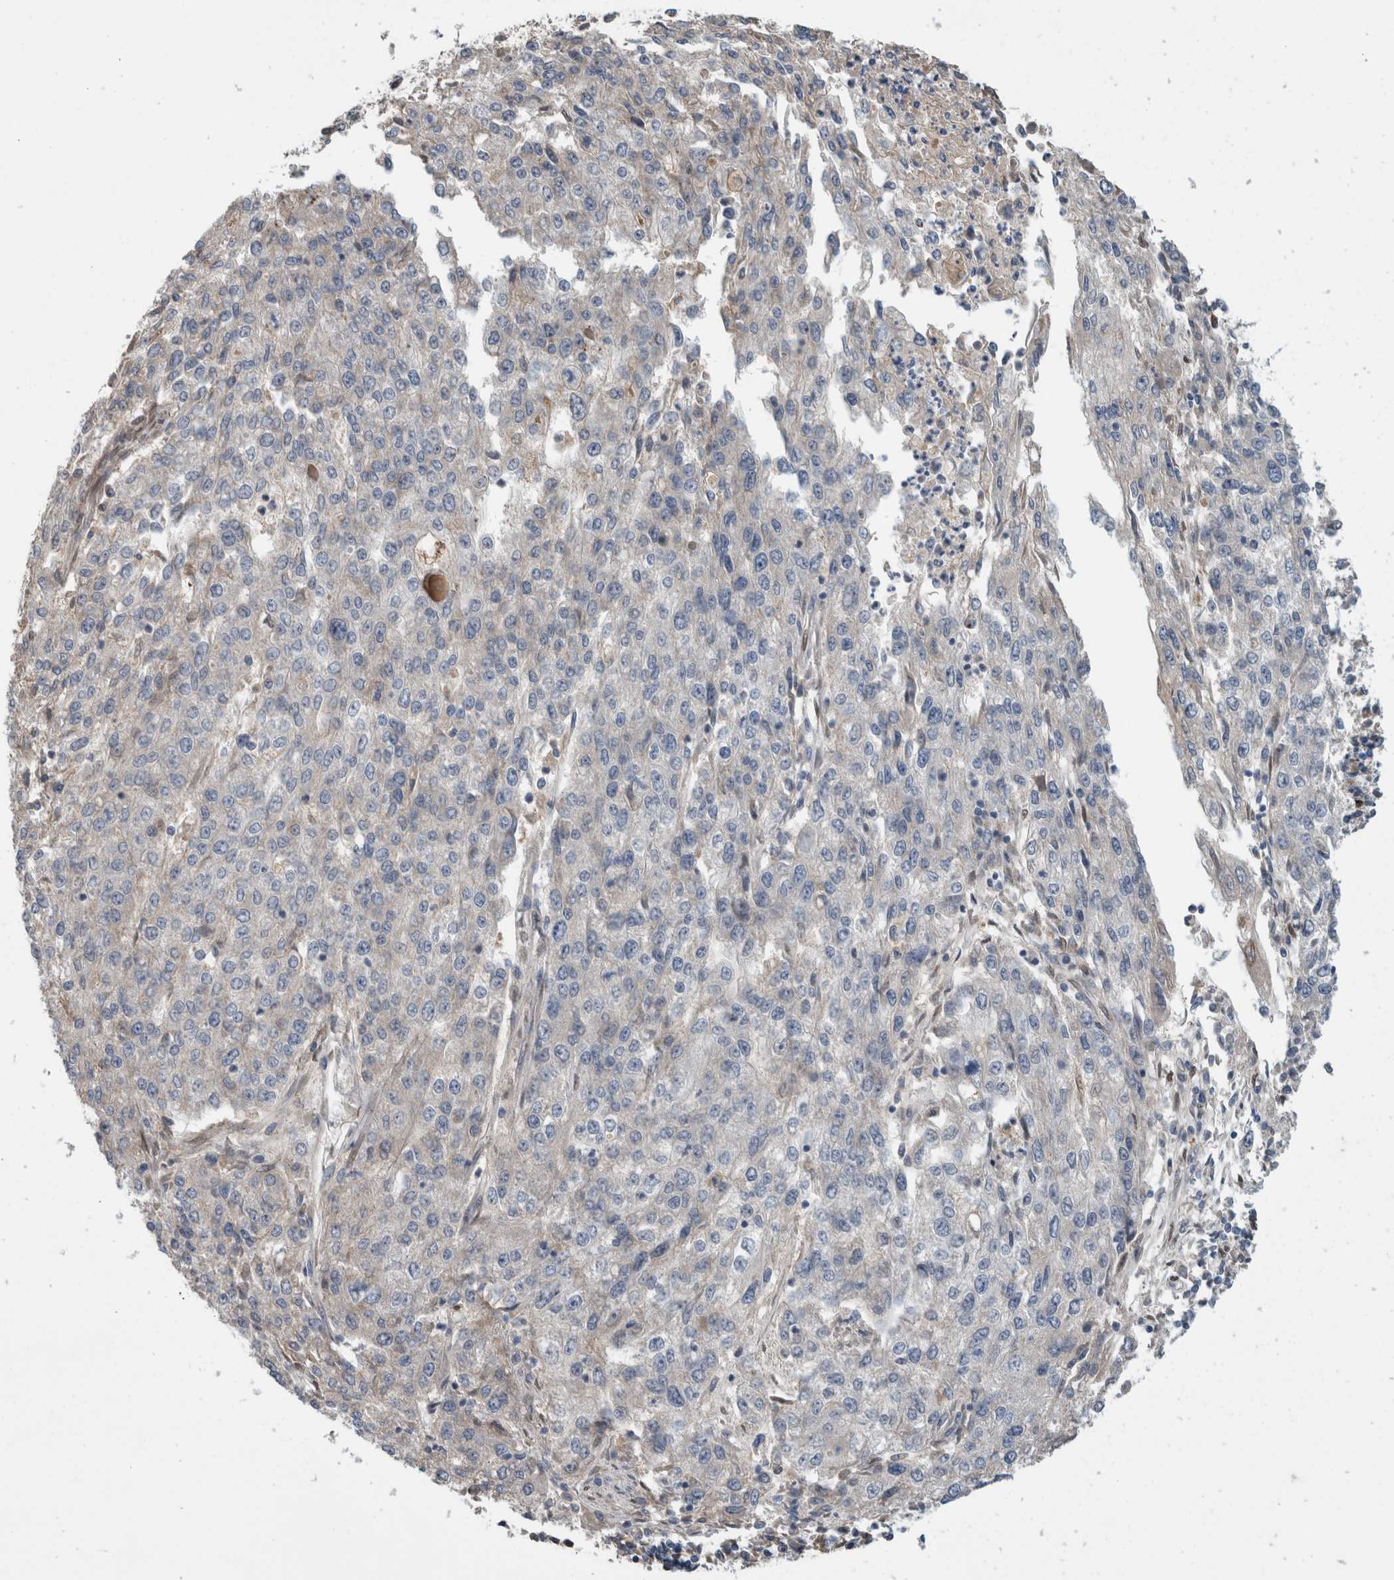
{"staining": {"intensity": "negative", "quantity": "none", "location": "none"}, "tissue": "endometrial cancer", "cell_type": "Tumor cells", "image_type": "cancer", "snomed": [{"axis": "morphology", "description": "Adenocarcinoma, NOS"}, {"axis": "topography", "description": "Endometrium"}], "caption": "High power microscopy photomicrograph of an immunohistochemistry photomicrograph of endometrial cancer (adenocarcinoma), revealing no significant staining in tumor cells. Nuclei are stained in blue.", "gene": "TARBP1", "patient": {"sex": "female", "age": 49}}